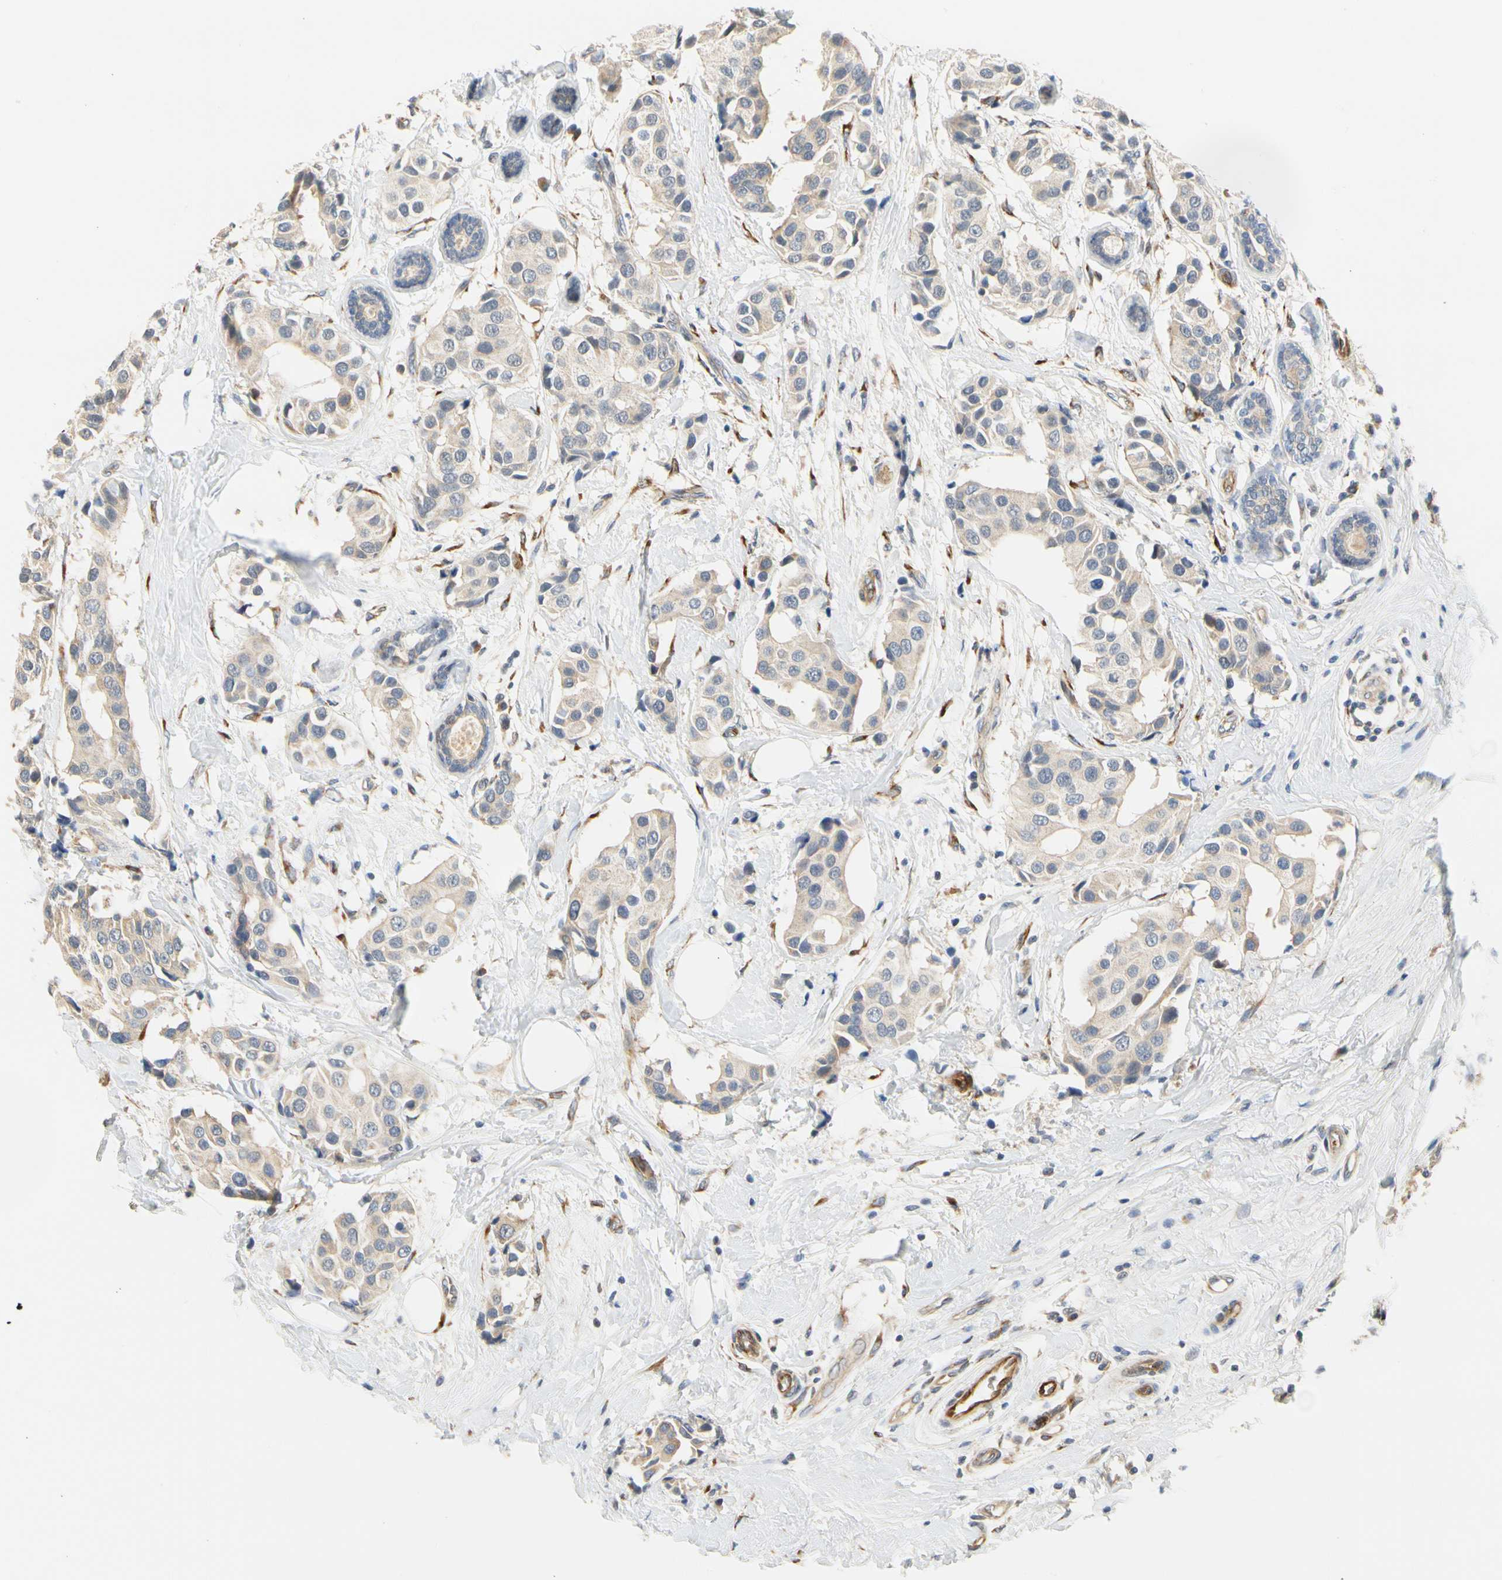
{"staining": {"intensity": "weak", "quantity": "<25%", "location": "cytoplasmic/membranous"}, "tissue": "breast cancer", "cell_type": "Tumor cells", "image_type": "cancer", "snomed": [{"axis": "morphology", "description": "Normal tissue, NOS"}, {"axis": "morphology", "description": "Duct carcinoma"}, {"axis": "topography", "description": "Breast"}], "caption": "Micrograph shows no protein staining in tumor cells of breast intraductal carcinoma tissue.", "gene": "ZNF236", "patient": {"sex": "female", "age": 39}}